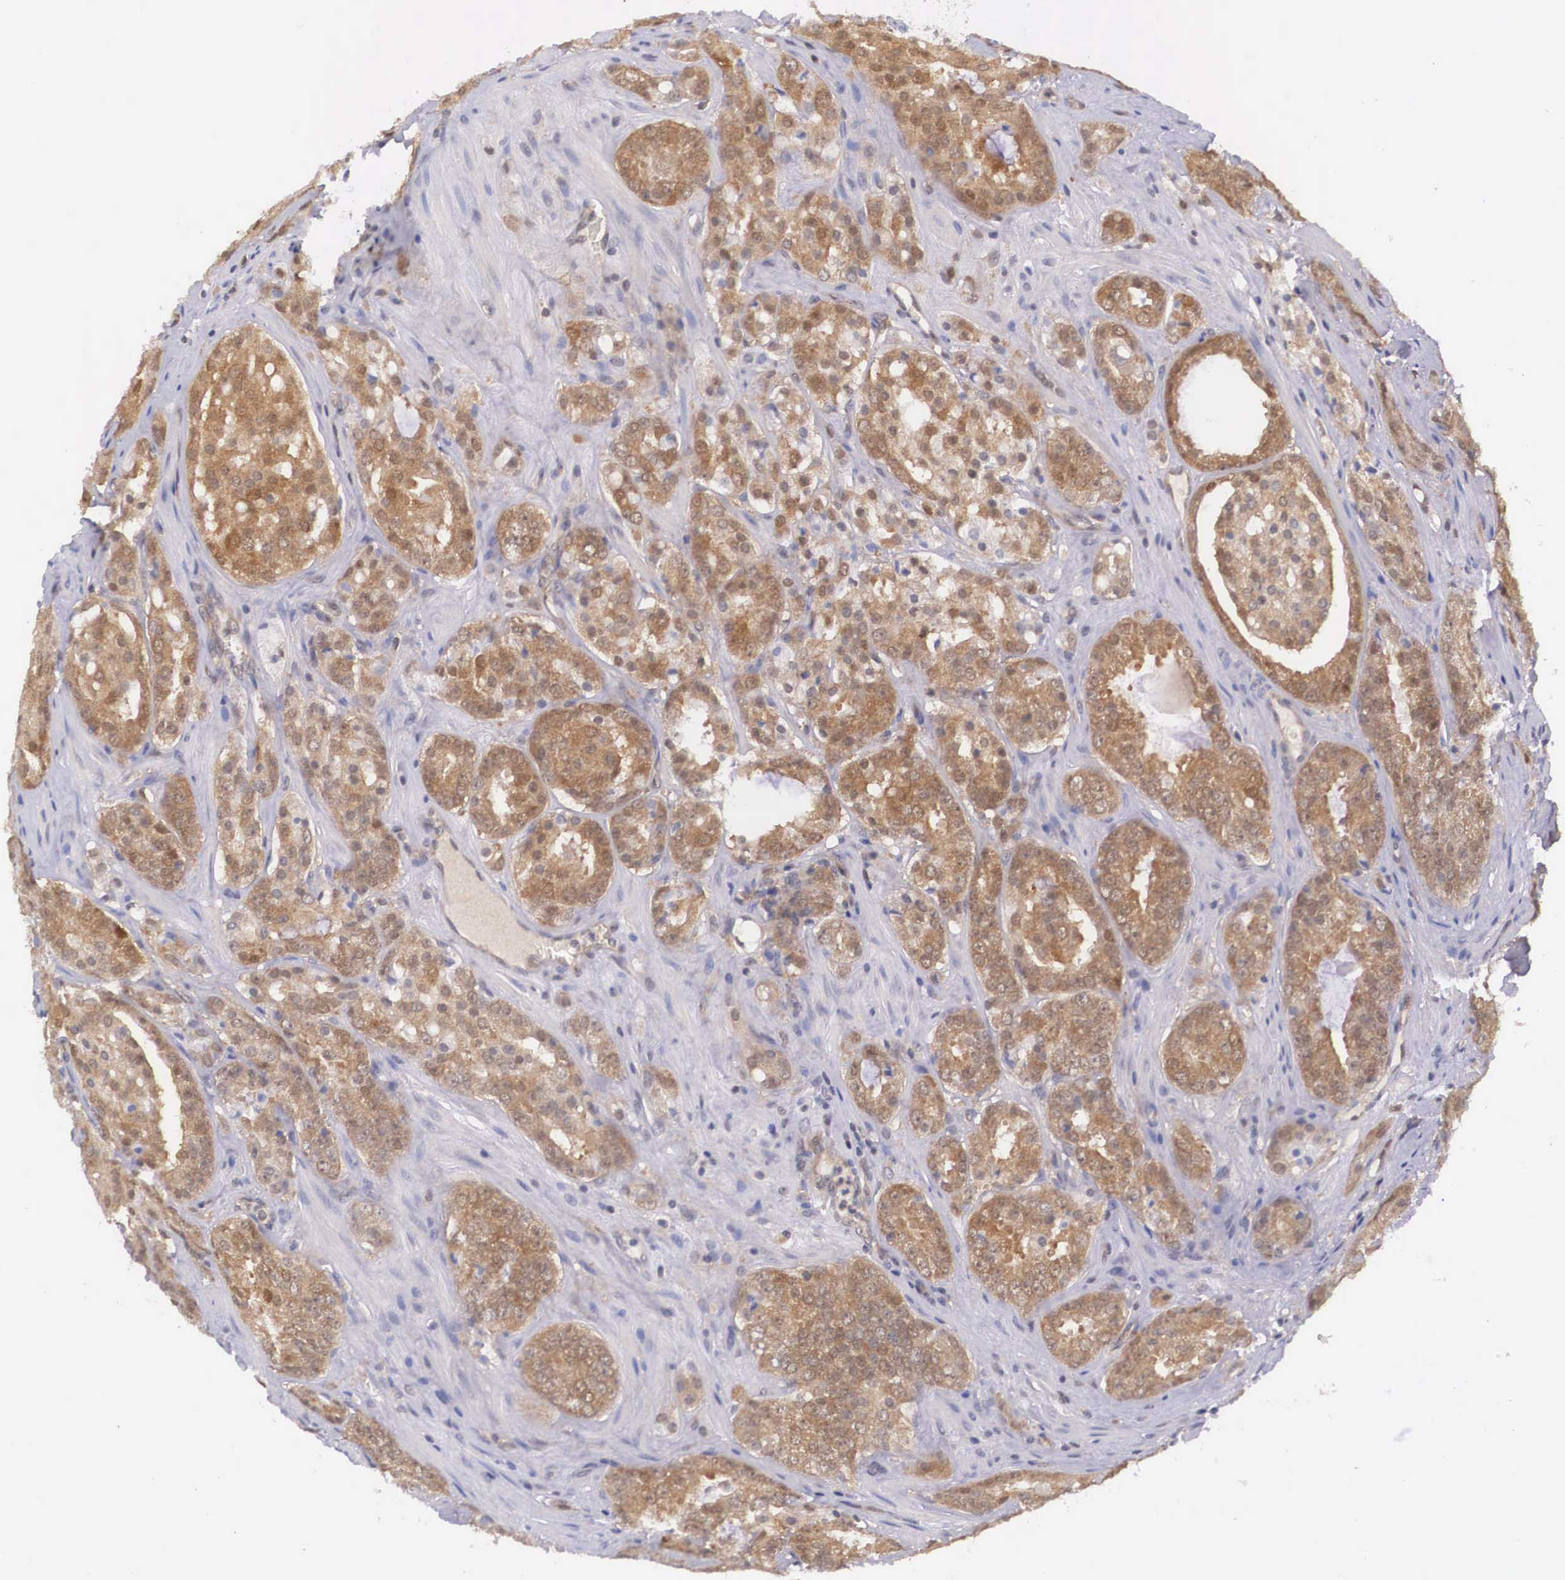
{"staining": {"intensity": "strong", "quantity": ">75%", "location": "cytoplasmic/membranous"}, "tissue": "prostate cancer", "cell_type": "Tumor cells", "image_type": "cancer", "snomed": [{"axis": "morphology", "description": "Adenocarcinoma, Medium grade"}, {"axis": "topography", "description": "Prostate"}], "caption": "Human medium-grade adenocarcinoma (prostate) stained with a protein marker shows strong staining in tumor cells.", "gene": "IGBP1", "patient": {"sex": "male", "age": 60}}